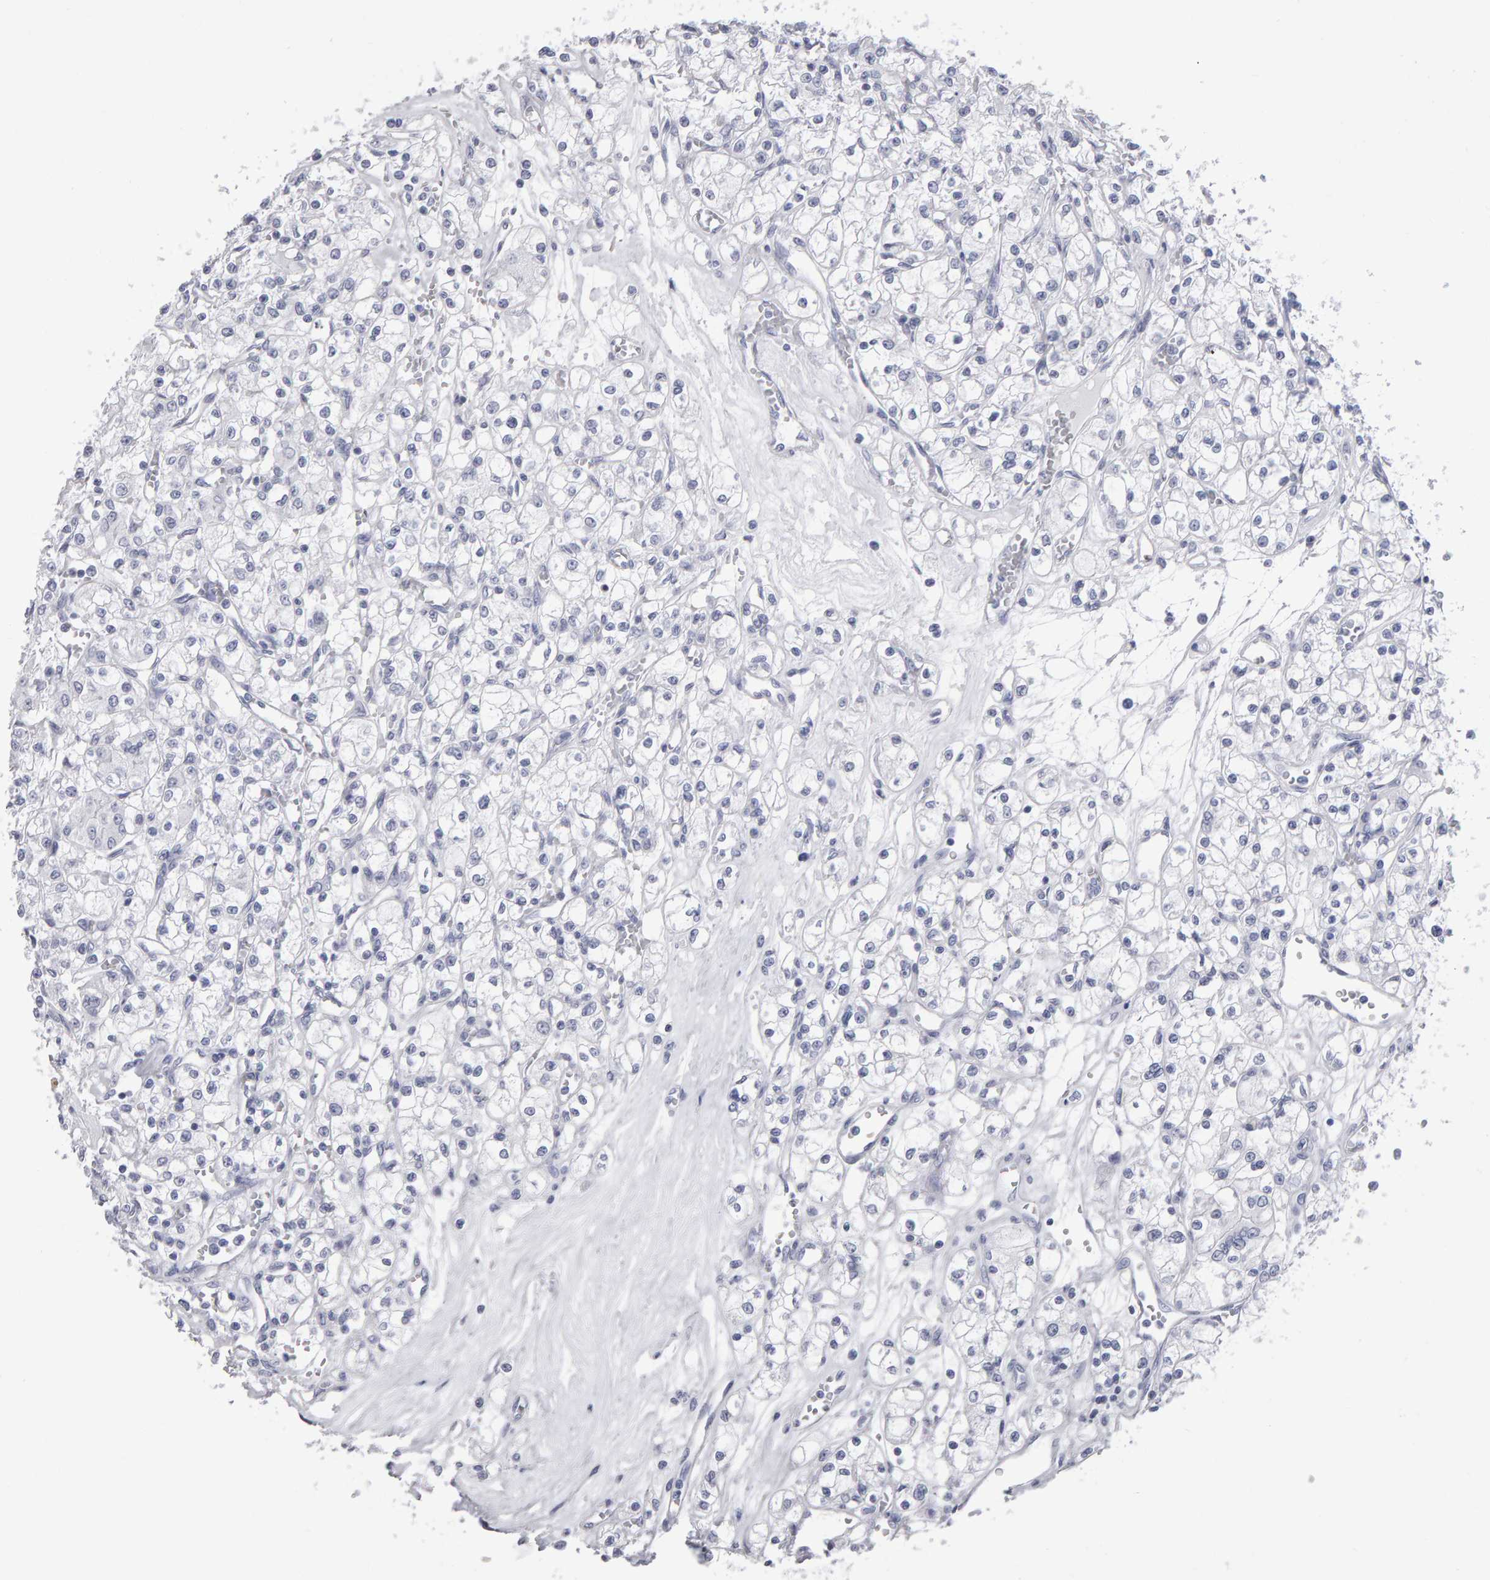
{"staining": {"intensity": "negative", "quantity": "none", "location": "none"}, "tissue": "renal cancer", "cell_type": "Tumor cells", "image_type": "cancer", "snomed": [{"axis": "morphology", "description": "Adenocarcinoma, NOS"}, {"axis": "topography", "description": "Kidney"}], "caption": "Protein analysis of renal cancer (adenocarcinoma) reveals no significant expression in tumor cells.", "gene": "NCDN", "patient": {"sex": "female", "age": 59}}